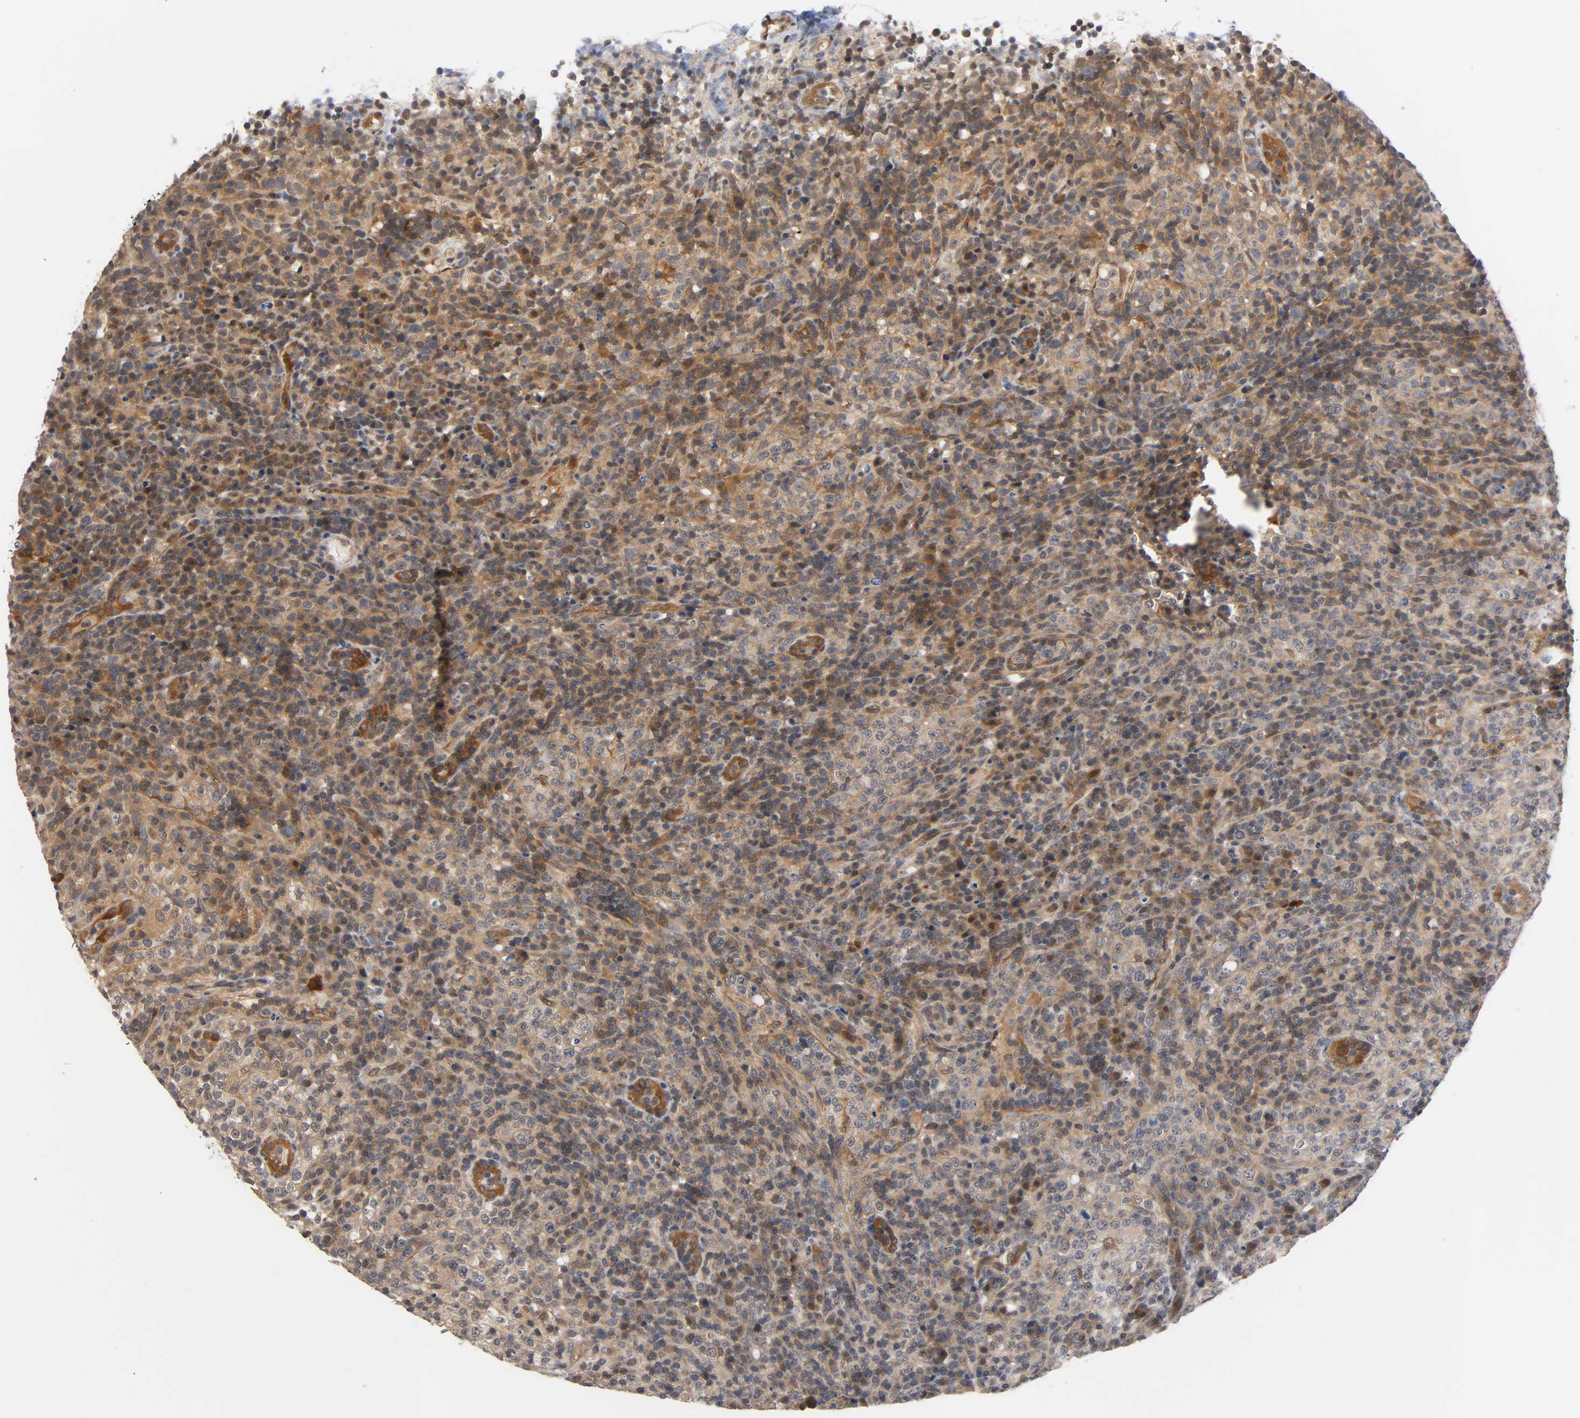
{"staining": {"intensity": "moderate", "quantity": ">75%", "location": "cytoplasmic/membranous"}, "tissue": "lymphoma", "cell_type": "Tumor cells", "image_type": "cancer", "snomed": [{"axis": "morphology", "description": "Malignant lymphoma, non-Hodgkin's type, High grade"}, {"axis": "topography", "description": "Lymph node"}], "caption": "Protein expression analysis of human malignant lymphoma, non-Hodgkin's type (high-grade) reveals moderate cytoplasmic/membranous positivity in about >75% of tumor cells.", "gene": "PRKAB1", "patient": {"sex": "female", "age": 76}}